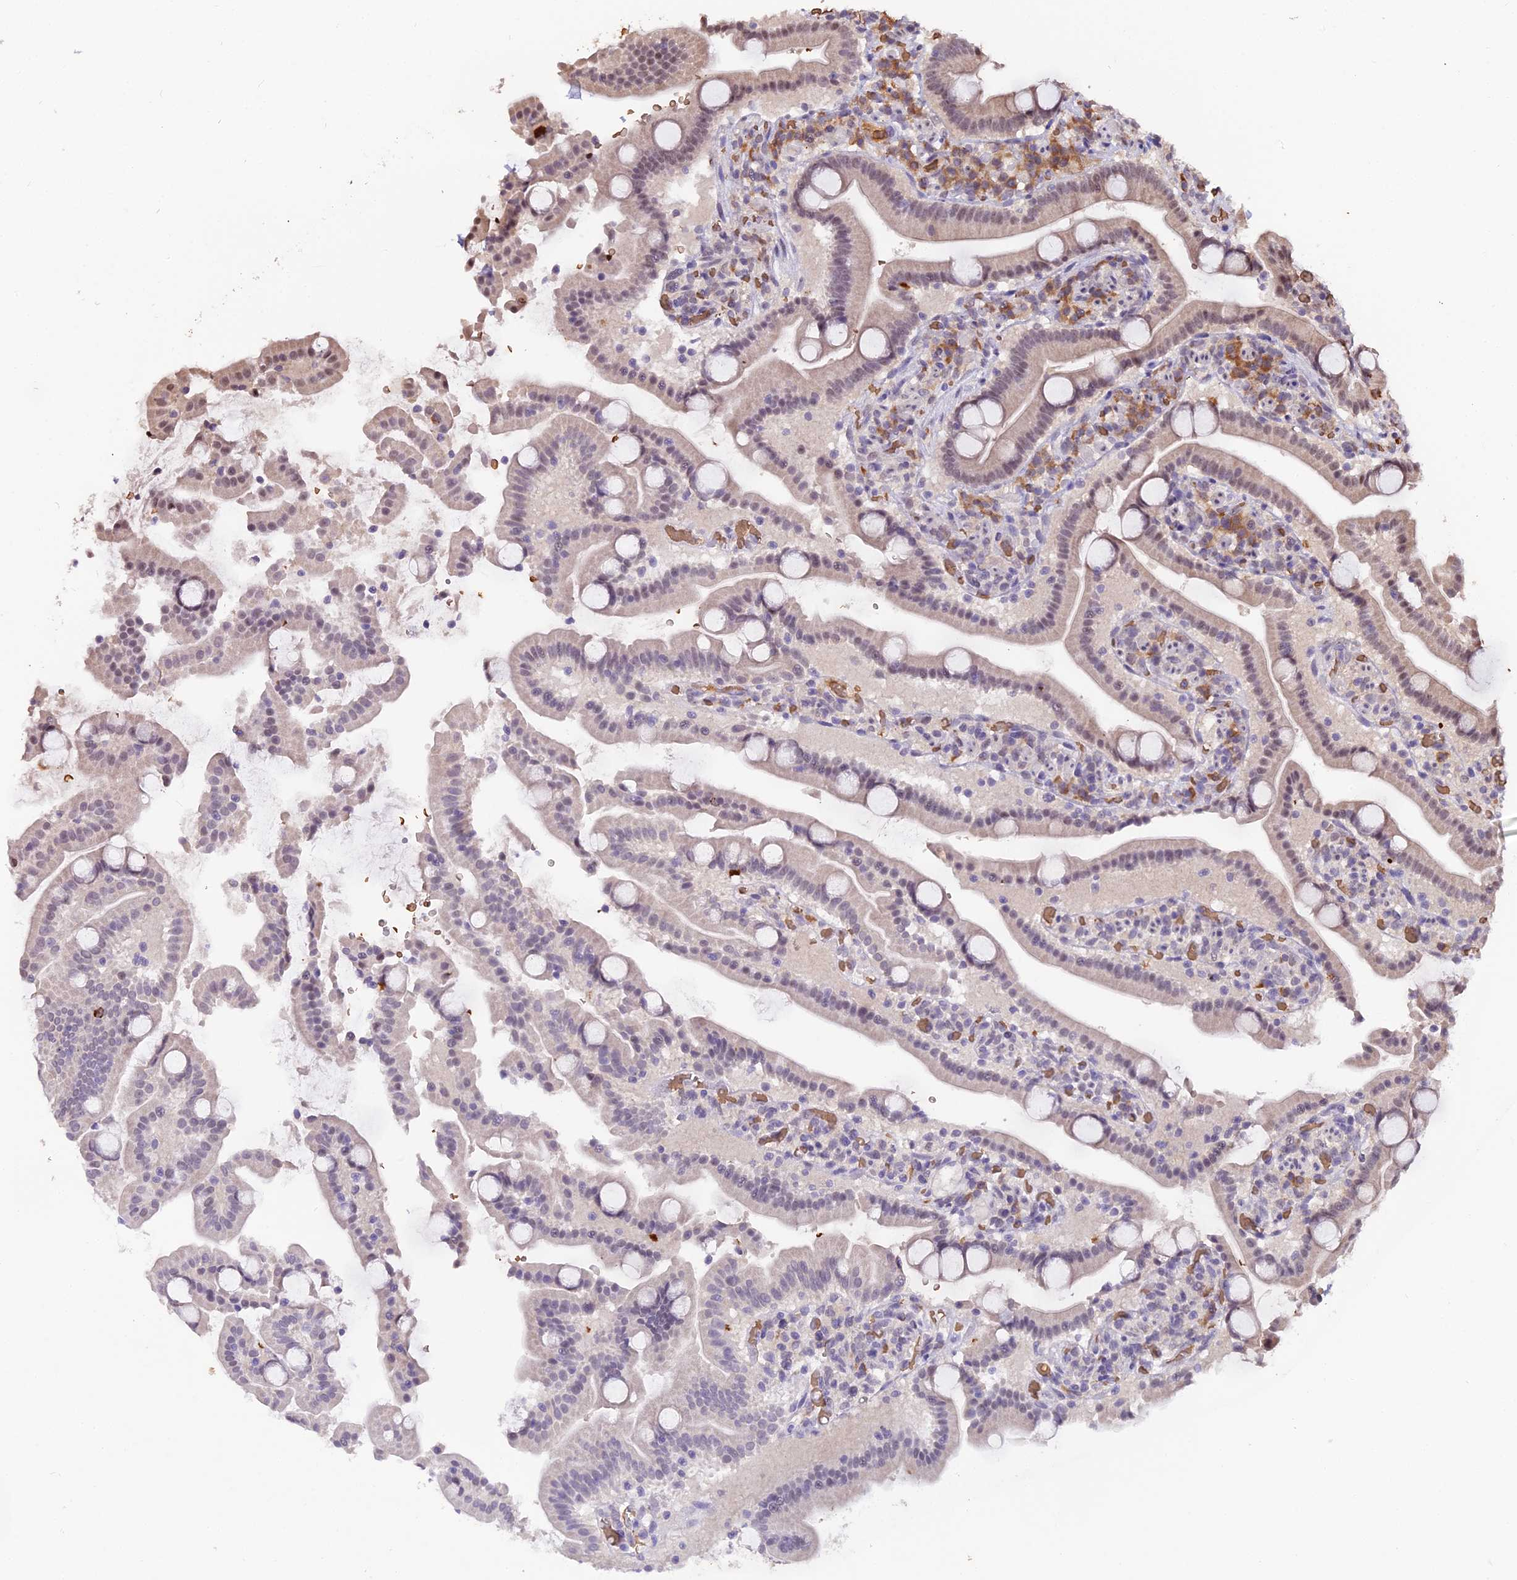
{"staining": {"intensity": "weak", "quantity": "25%-75%", "location": "cytoplasmic/membranous"}, "tissue": "duodenum", "cell_type": "Glandular cells", "image_type": "normal", "snomed": [{"axis": "morphology", "description": "Normal tissue, NOS"}, {"axis": "topography", "description": "Duodenum"}], "caption": "Glandular cells show low levels of weak cytoplasmic/membranous staining in approximately 25%-75% of cells in unremarkable human duodenum. (Brightfield microscopy of DAB IHC at high magnification).", "gene": "ZDBF2", "patient": {"sex": "male", "age": 55}}